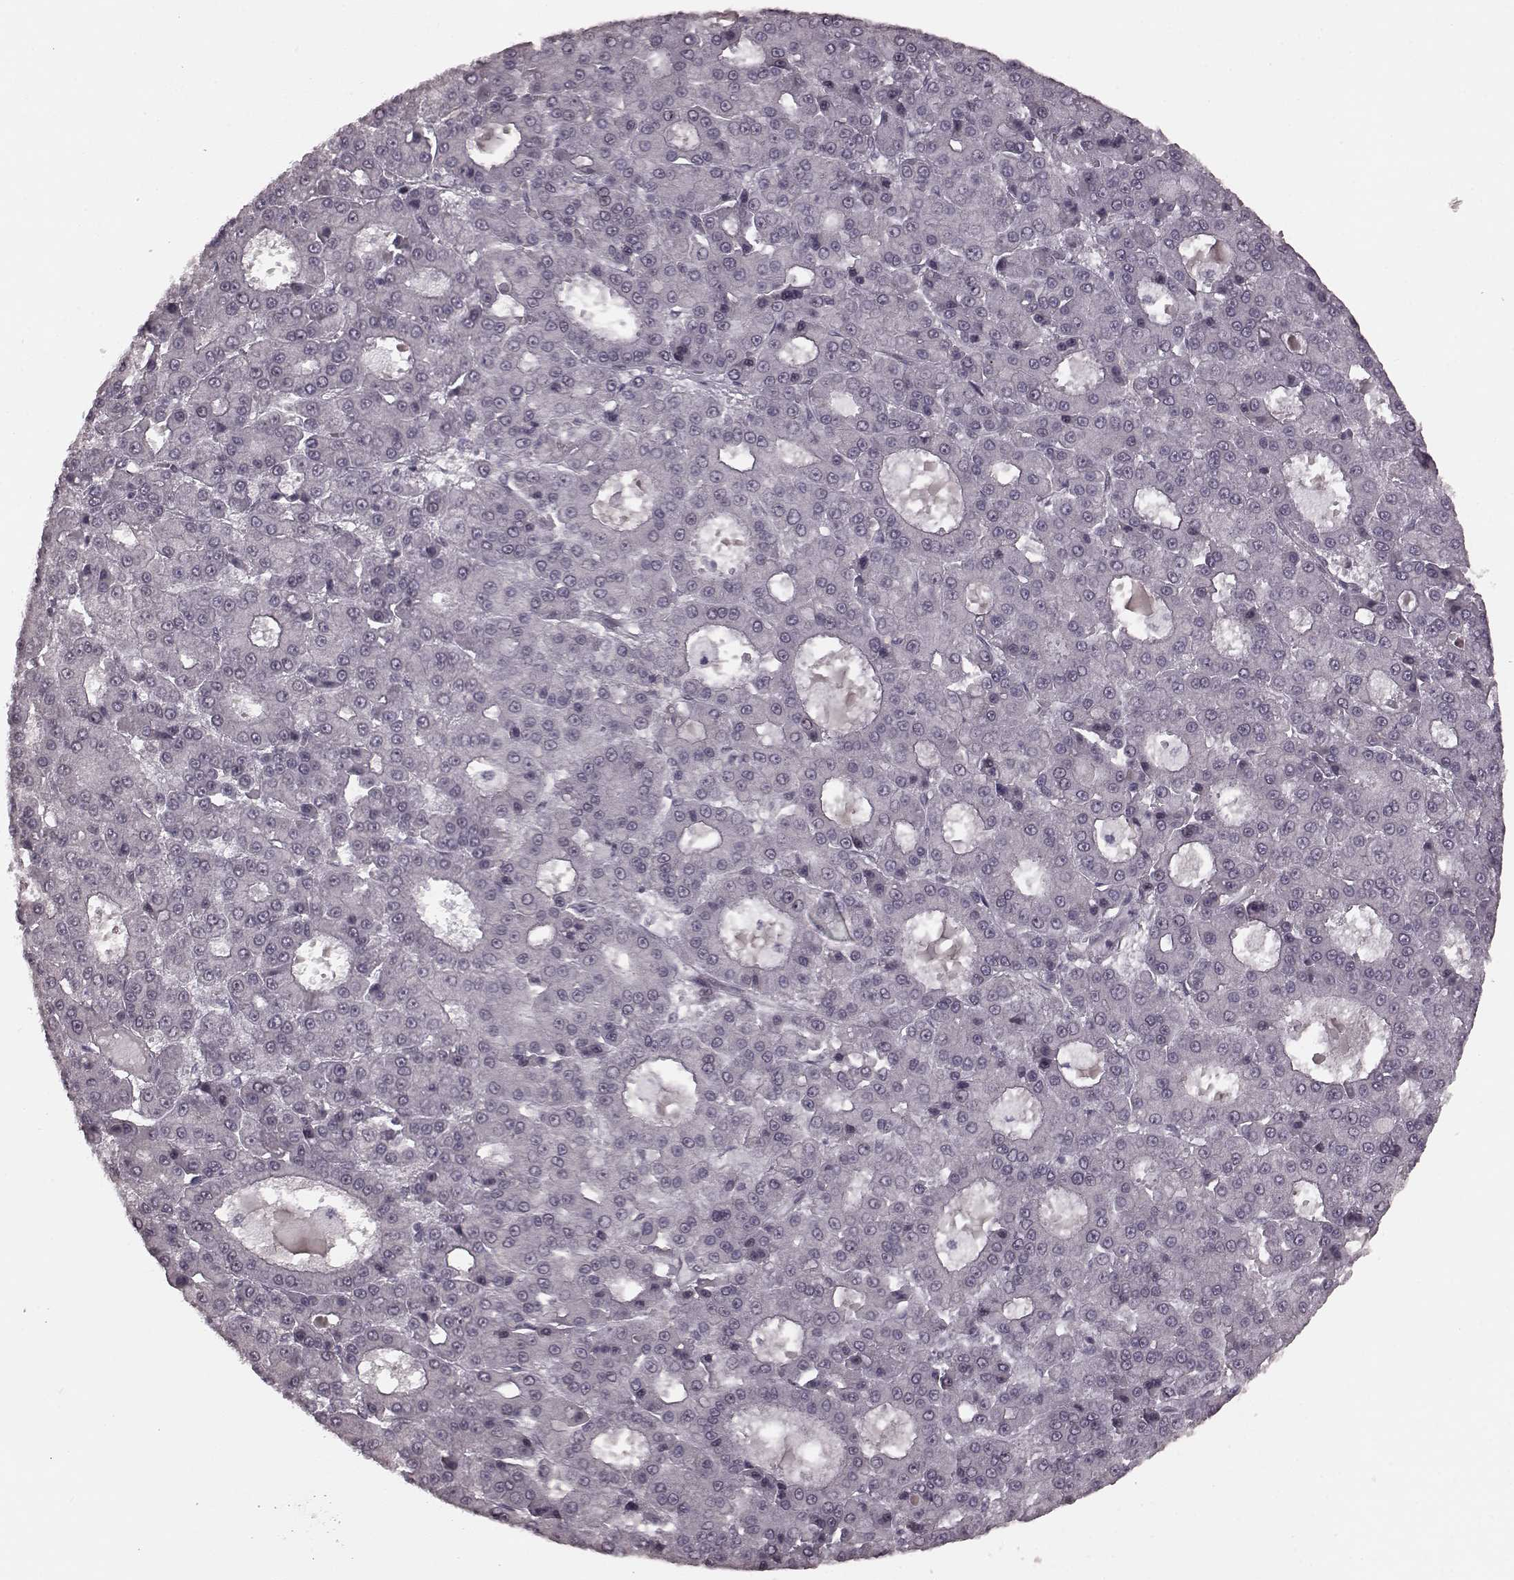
{"staining": {"intensity": "negative", "quantity": "none", "location": "none"}, "tissue": "liver cancer", "cell_type": "Tumor cells", "image_type": "cancer", "snomed": [{"axis": "morphology", "description": "Carcinoma, Hepatocellular, NOS"}, {"axis": "topography", "description": "Liver"}], "caption": "Immunohistochemistry (IHC) micrograph of human hepatocellular carcinoma (liver) stained for a protein (brown), which demonstrates no staining in tumor cells.", "gene": "NR2C1", "patient": {"sex": "male", "age": 70}}